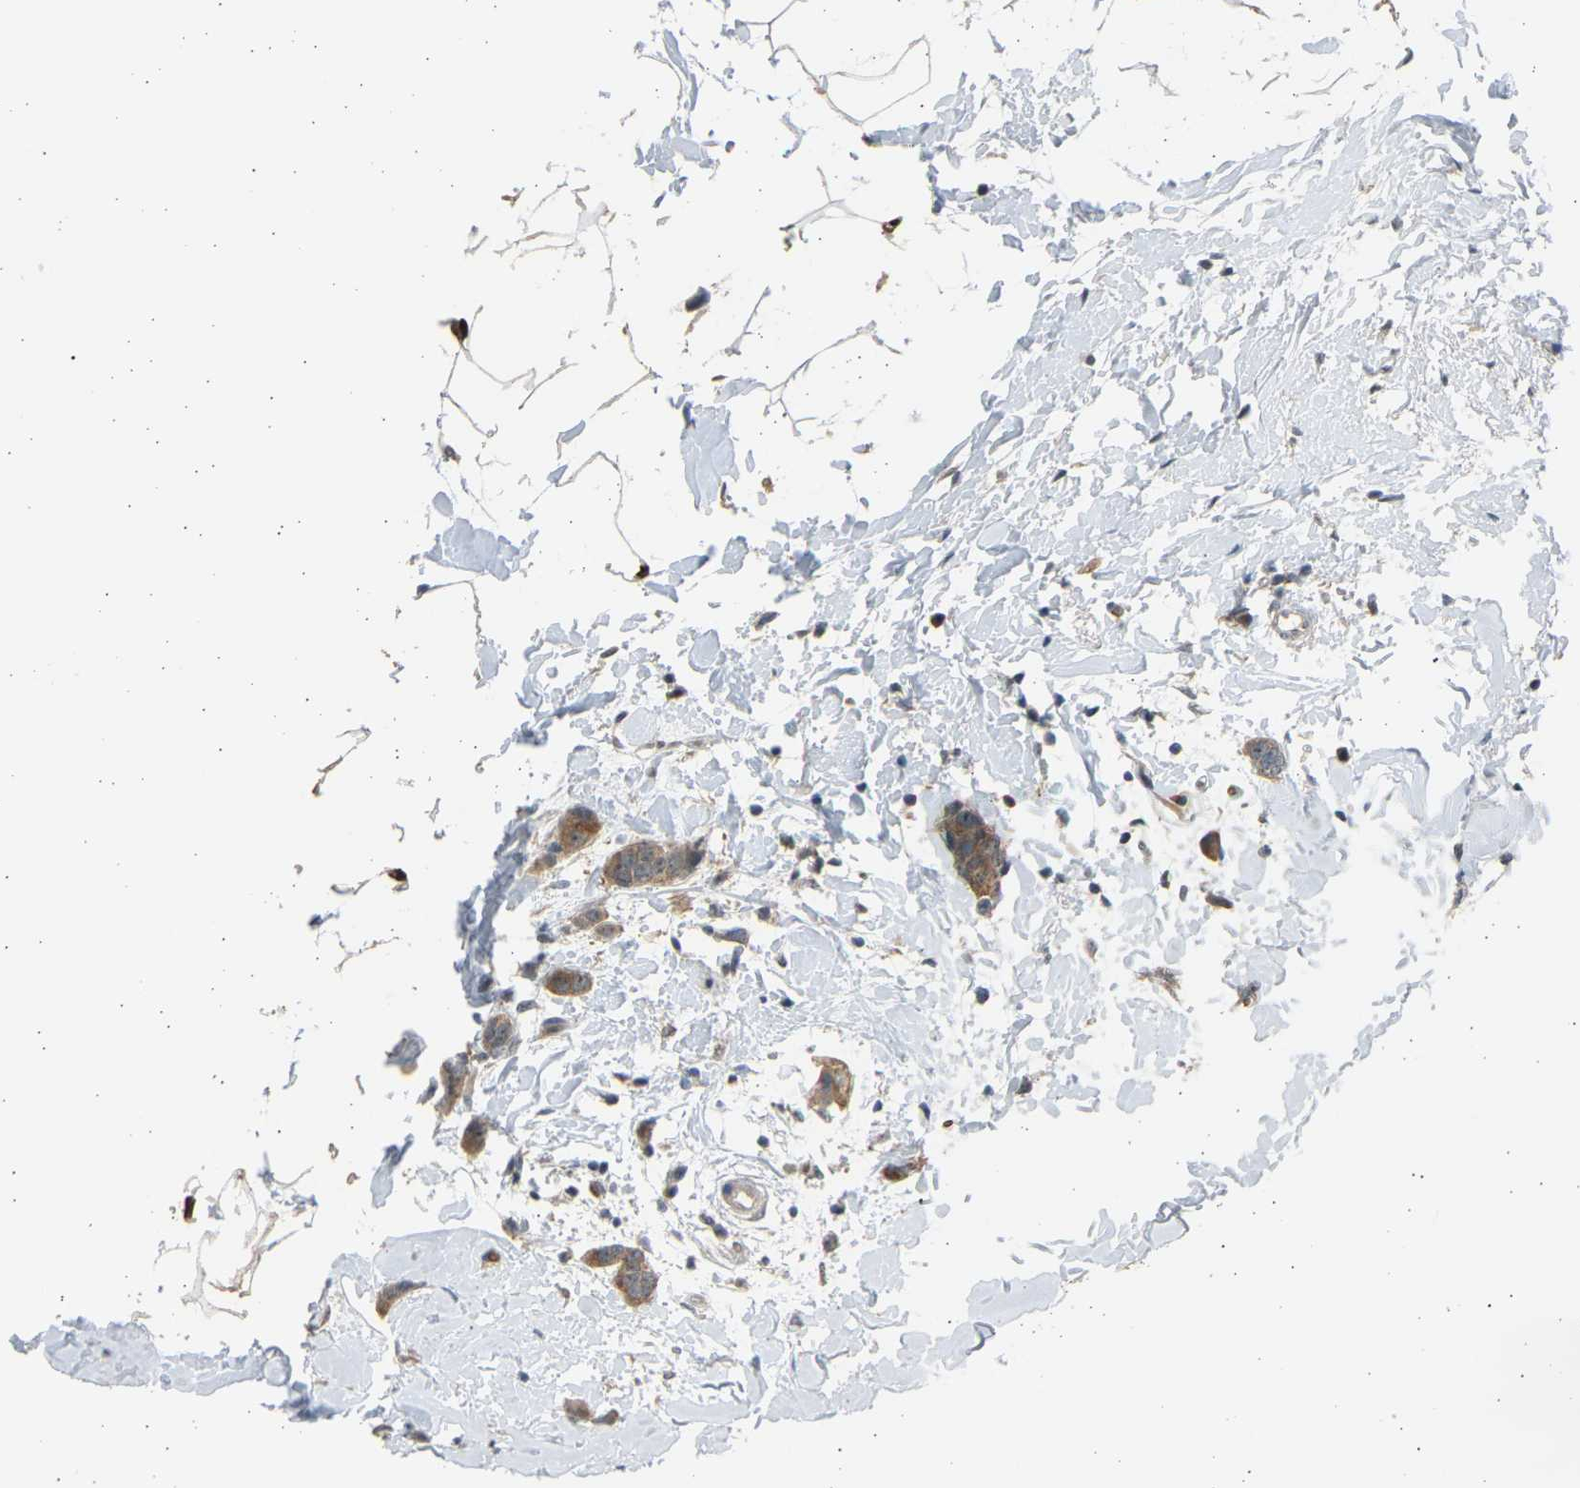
{"staining": {"intensity": "moderate", "quantity": ">75%", "location": "cytoplasmic/membranous"}, "tissue": "breast cancer", "cell_type": "Tumor cells", "image_type": "cancer", "snomed": [{"axis": "morphology", "description": "Normal tissue, NOS"}, {"axis": "morphology", "description": "Duct carcinoma"}, {"axis": "topography", "description": "Breast"}], "caption": "Protein staining of breast cancer (infiltrating ductal carcinoma) tissue demonstrates moderate cytoplasmic/membranous positivity in approximately >75% of tumor cells.", "gene": "BIRC2", "patient": {"sex": "female", "age": 50}}